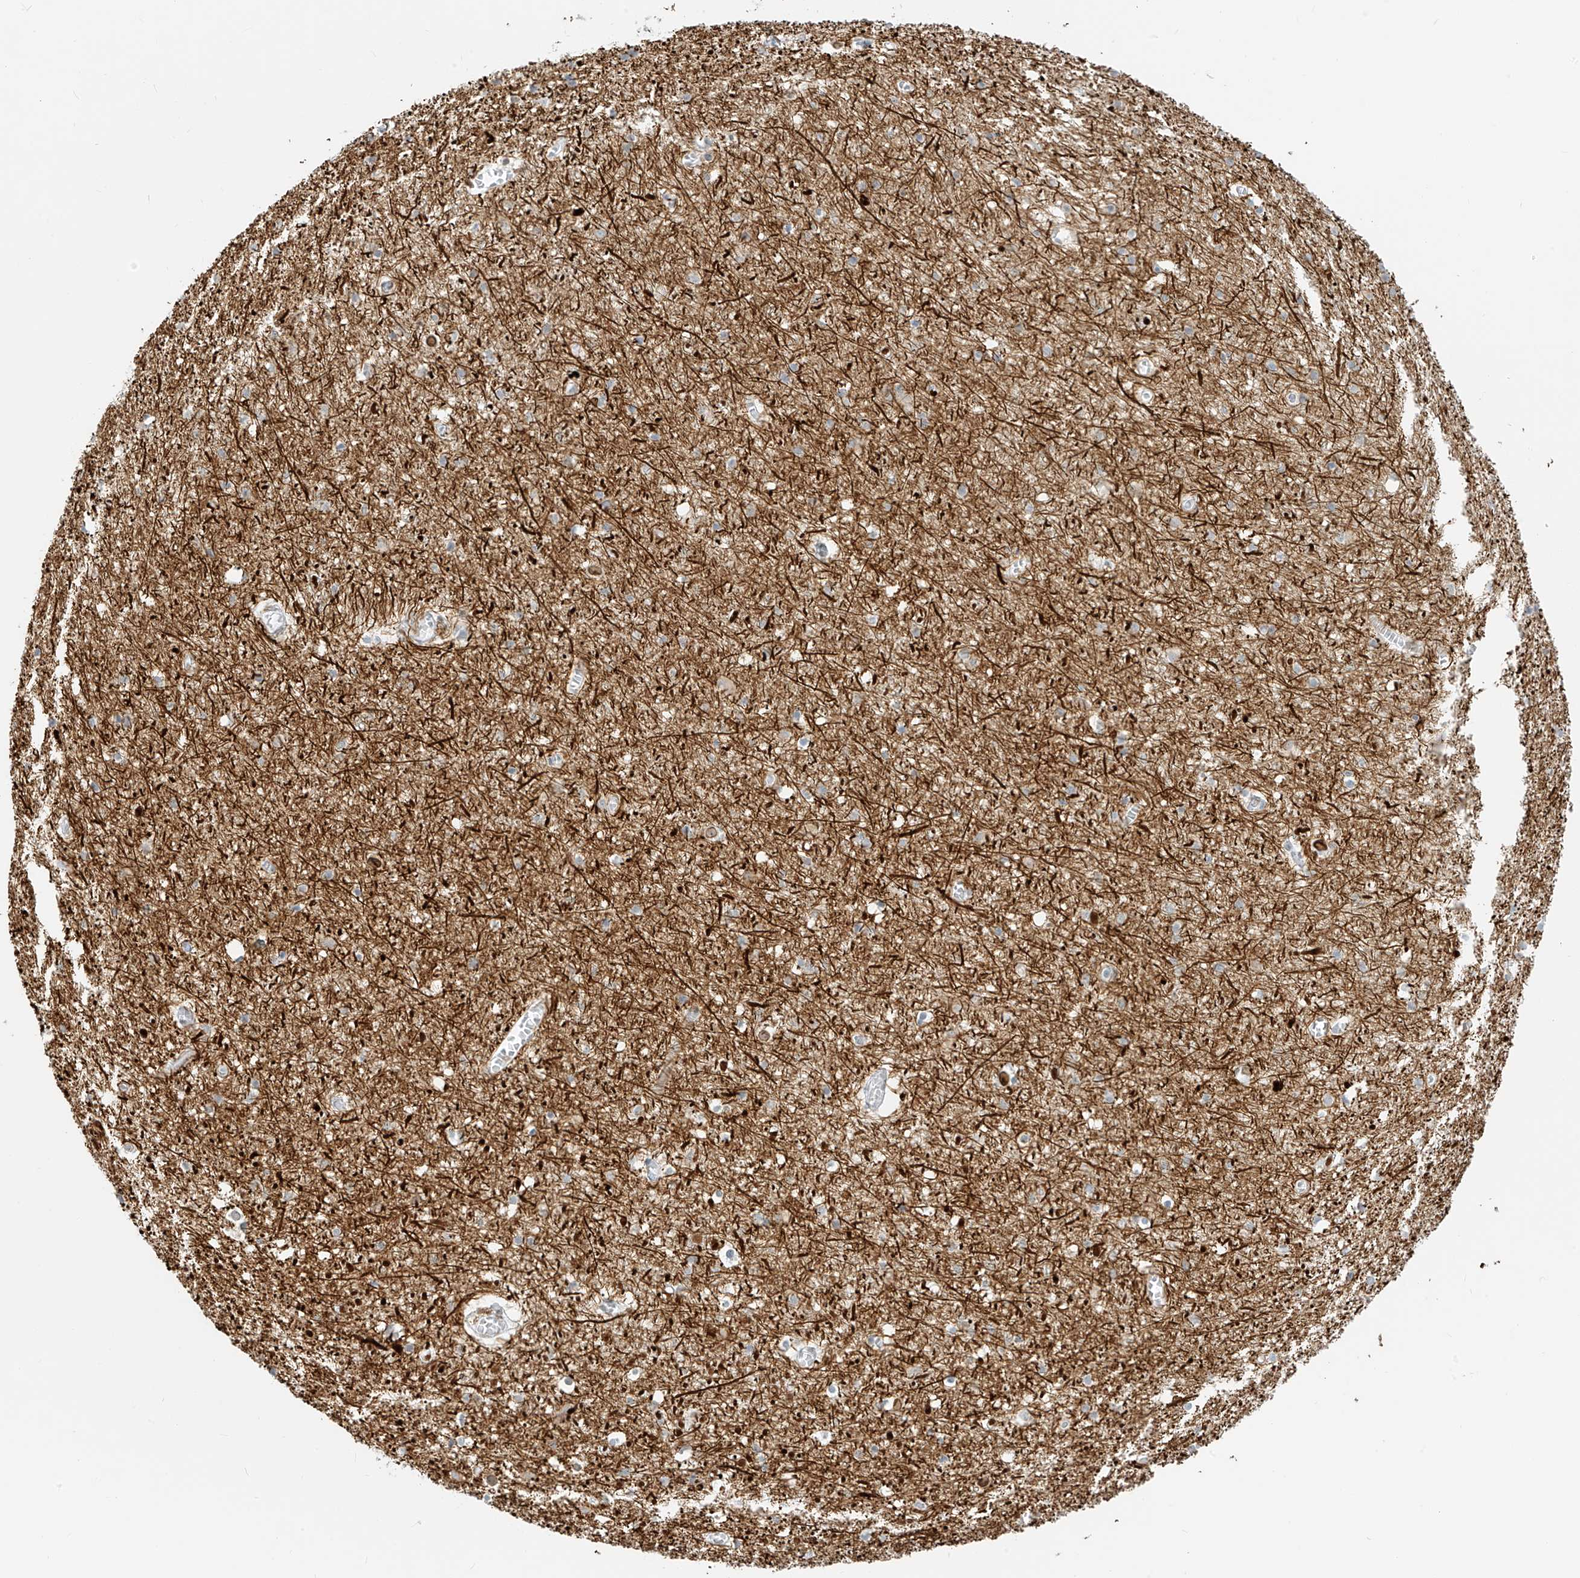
{"staining": {"intensity": "negative", "quantity": "none", "location": "none"}, "tissue": "cerebral cortex", "cell_type": "Endothelial cells", "image_type": "normal", "snomed": [{"axis": "morphology", "description": "Normal tissue, NOS"}, {"axis": "topography", "description": "Cerebral cortex"}], "caption": "Immunohistochemistry of unremarkable cerebral cortex displays no staining in endothelial cells.", "gene": "OSBPL7", "patient": {"sex": "female", "age": 64}}